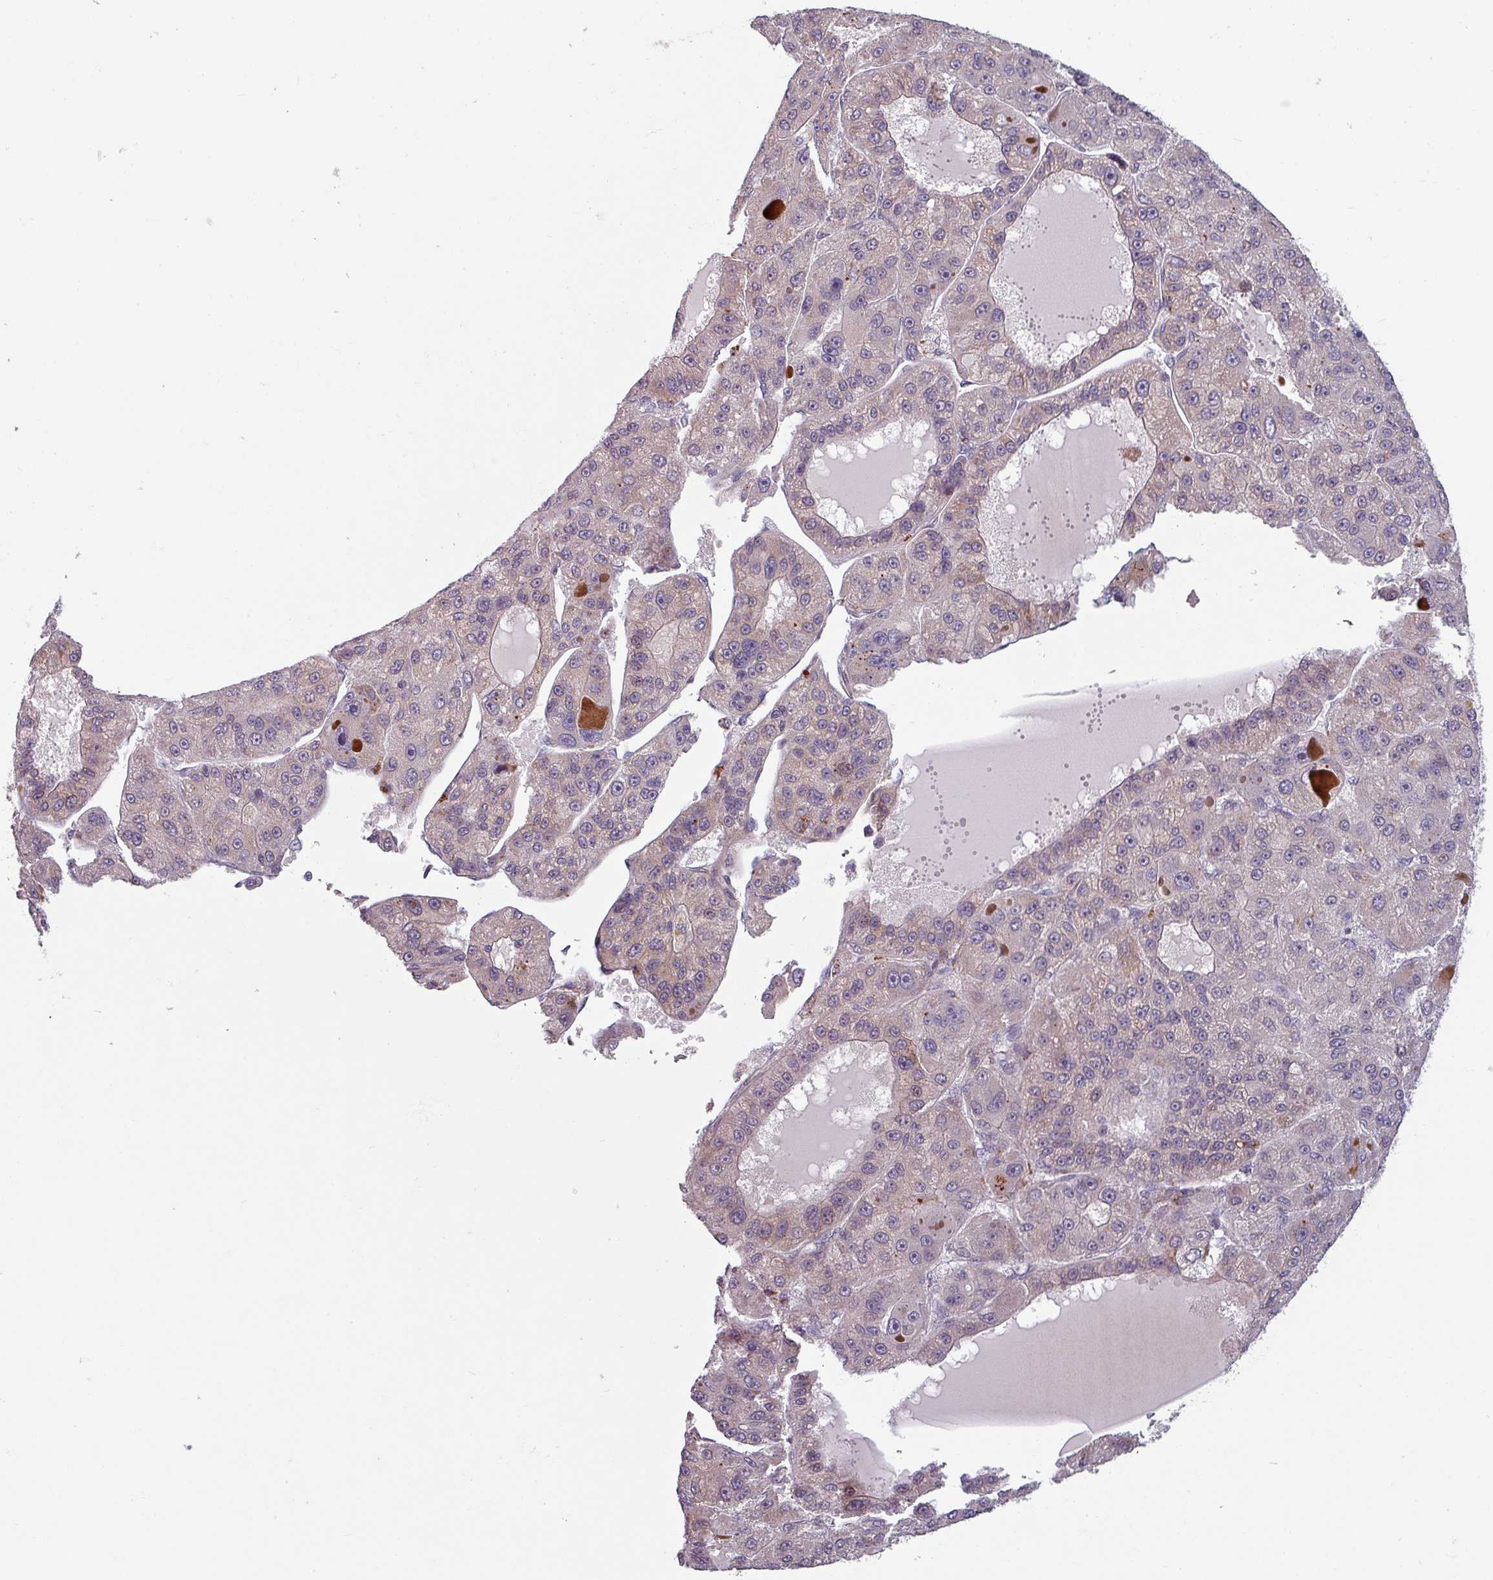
{"staining": {"intensity": "weak", "quantity": "<25%", "location": "cytoplasmic/membranous"}, "tissue": "liver cancer", "cell_type": "Tumor cells", "image_type": "cancer", "snomed": [{"axis": "morphology", "description": "Carcinoma, Hepatocellular, NOS"}, {"axis": "topography", "description": "Liver"}], "caption": "This is a image of immunohistochemistry staining of hepatocellular carcinoma (liver), which shows no expression in tumor cells.", "gene": "CYB5RL", "patient": {"sex": "male", "age": 76}}